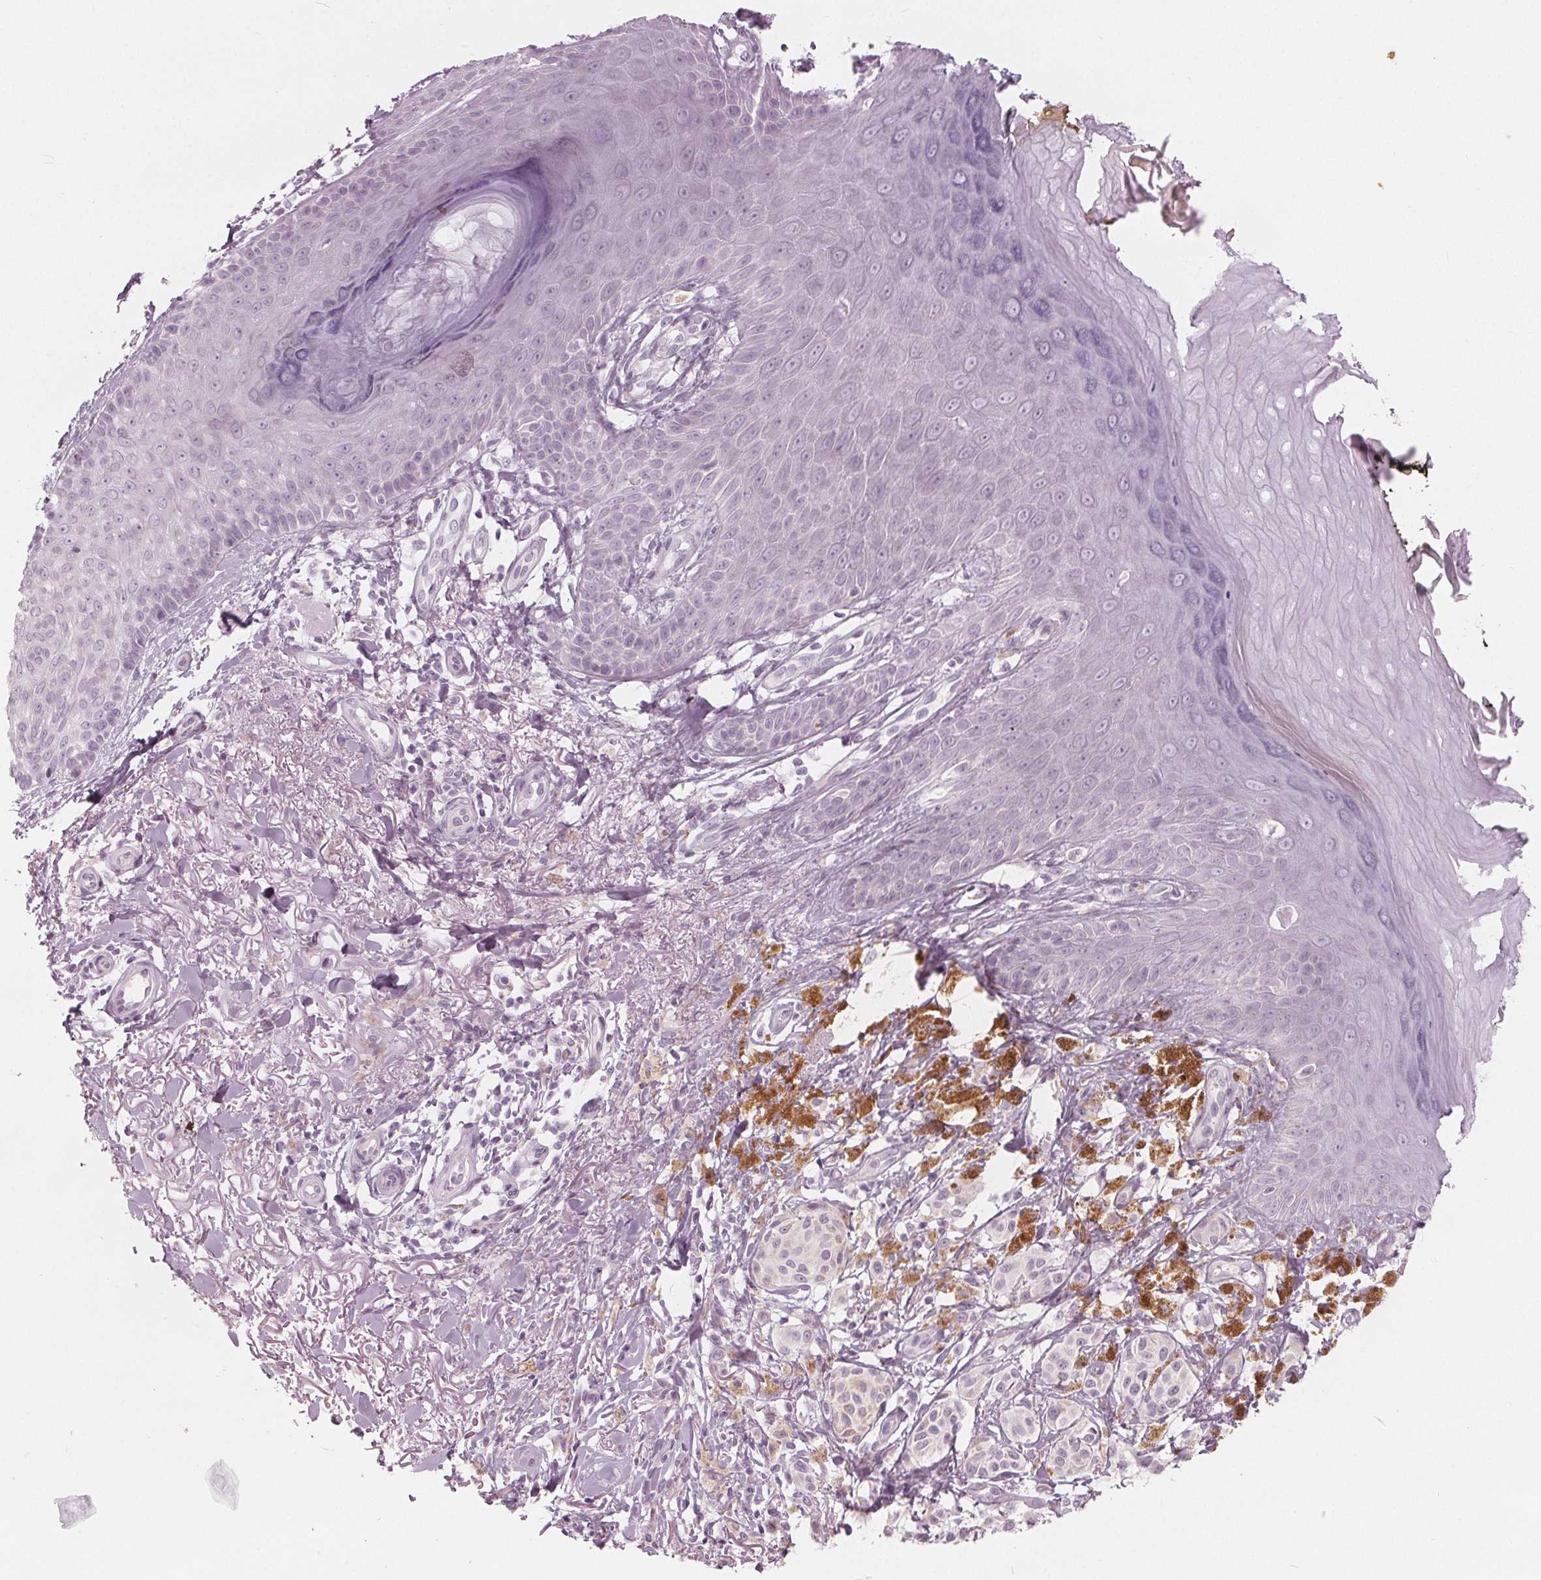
{"staining": {"intensity": "negative", "quantity": "none", "location": "none"}, "tissue": "melanoma", "cell_type": "Tumor cells", "image_type": "cancer", "snomed": [{"axis": "morphology", "description": "Malignant melanoma, NOS"}, {"axis": "topography", "description": "Skin"}], "caption": "An image of human malignant melanoma is negative for staining in tumor cells.", "gene": "BRSK1", "patient": {"sex": "female", "age": 80}}